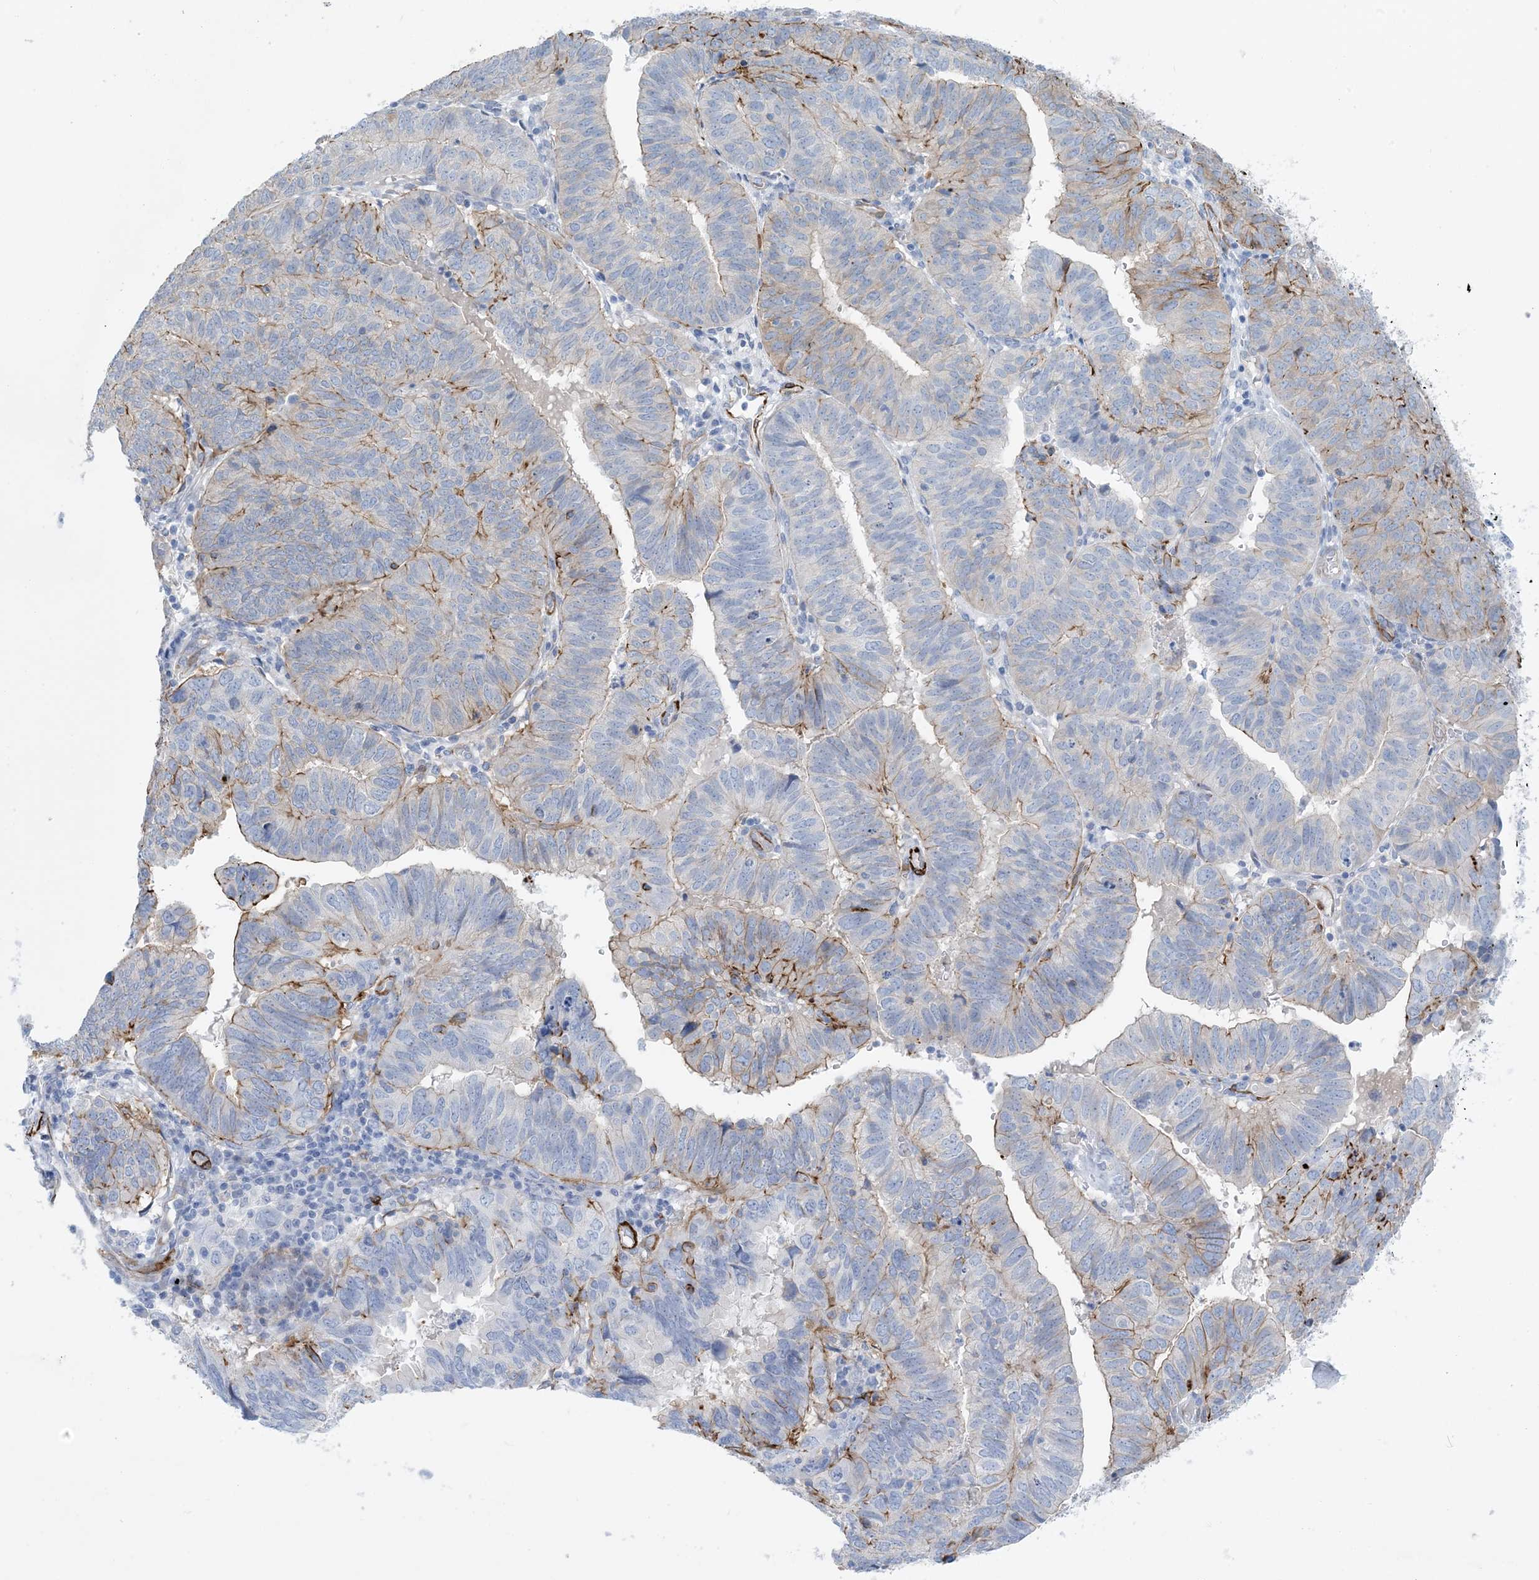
{"staining": {"intensity": "moderate", "quantity": "<25%", "location": "cytoplasmic/membranous"}, "tissue": "endometrial cancer", "cell_type": "Tumor cells", "image_type": "cancer", "snomed": [{"axis": "morphology", "description": "Adenocarcinoma, NOS"}, {"axis": "topography", "description": "Uterus"}], "caption": "Protein expression analysis of human adenocarcinoma (endometrial) reveals moderate cytoplasmic/membranous positivity in approximately <25% of tumor cells.", "gene": "SHANK1", "patient": {"sex": "female", "age": 77}}